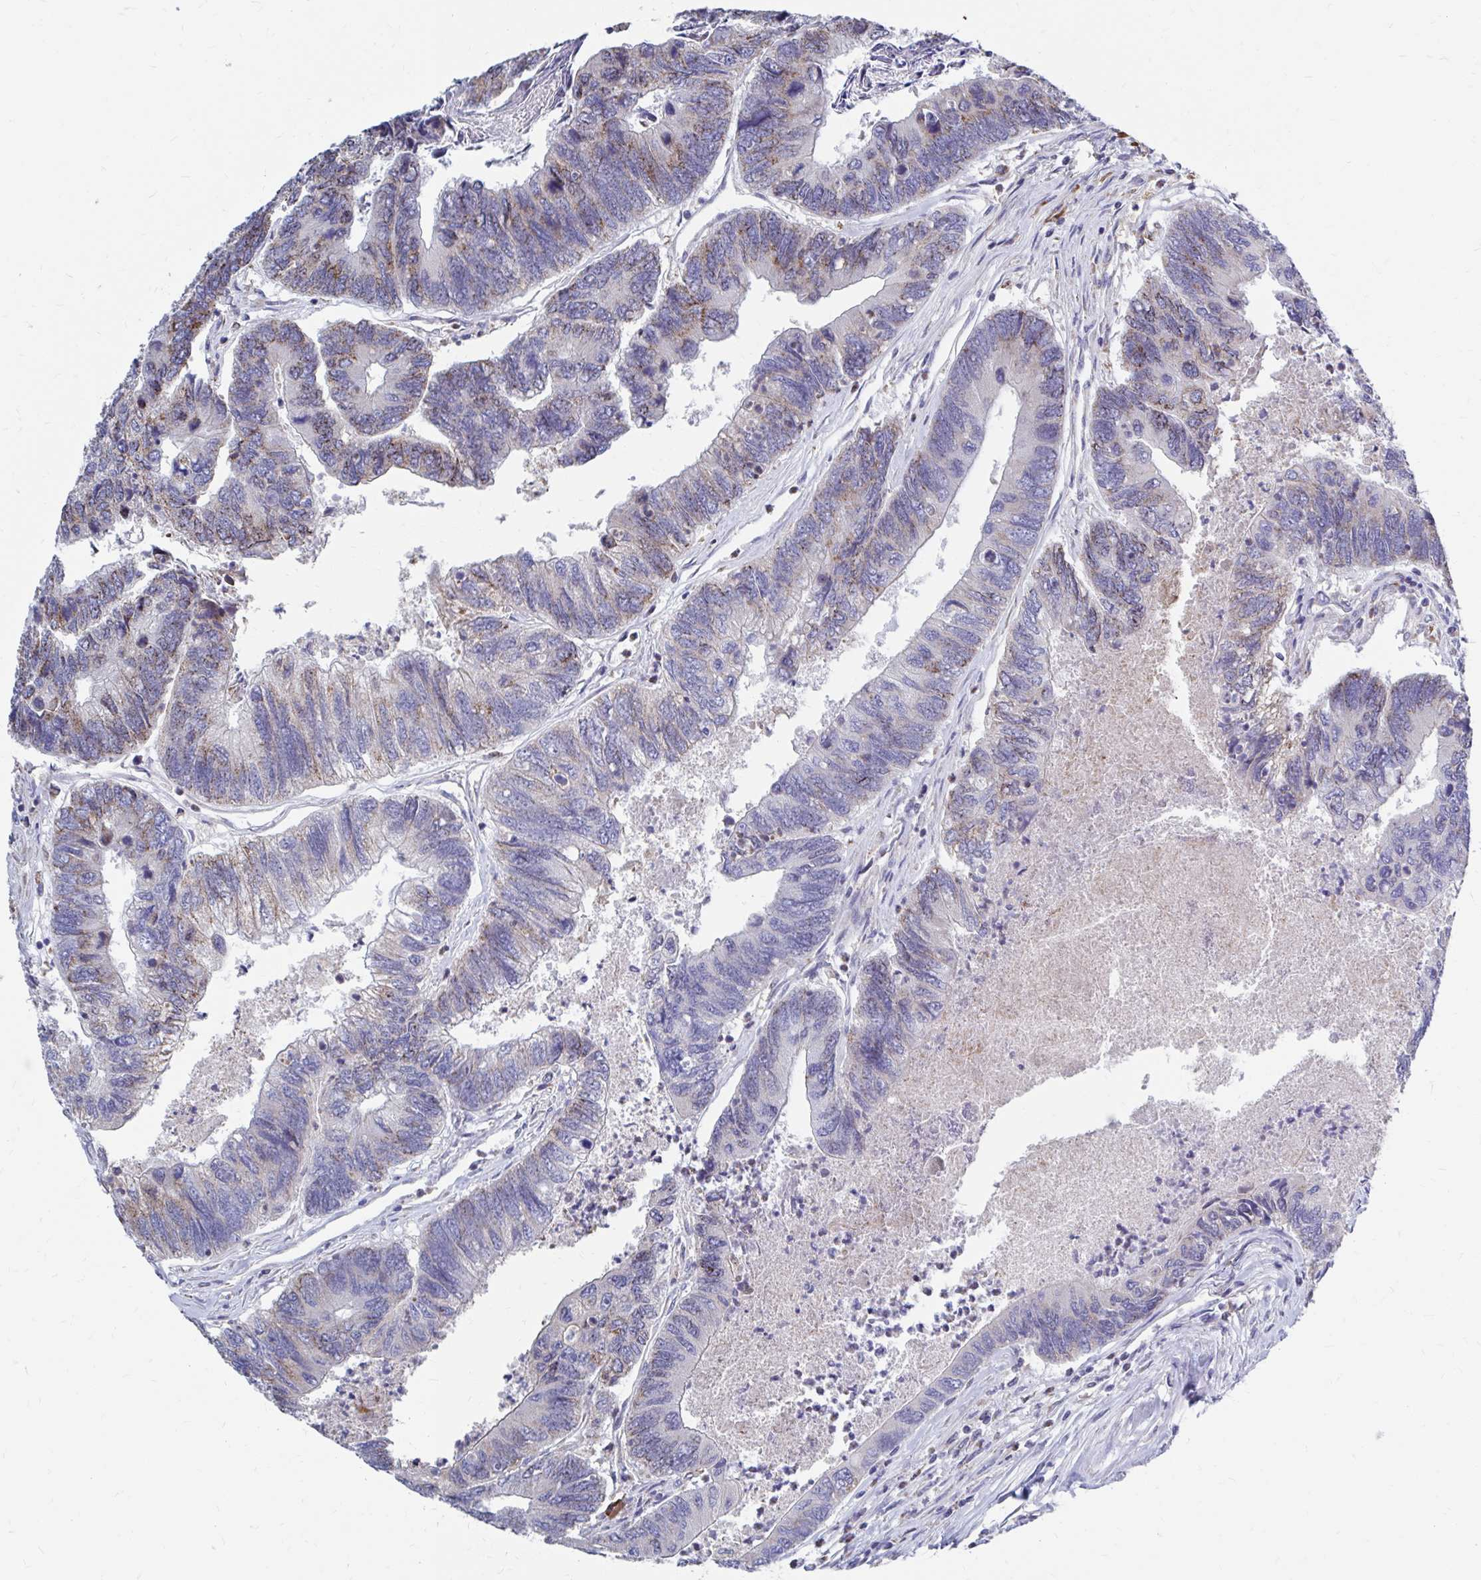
{"staining": {"intensity": "moderate", "quantity": "25%-75%", "location": "cytoplasmic/membranous"}, "tissue": "colorectal cancer", "cell_type": "Tumor cells", "image_type": "cancer", "snomed": [{"axis": "morphology", "description": "Adenocarcinoma, NOS"}, {"axis": "topography", "description": "Colon"}], "caption": "Moderate cytoplasmic/membranous expression is present in about 25%-75% of tumor cells in colorectal cancer (adenocarcinoma). Using DAB (3,3'-diaminobenzidine) (brown) and hematoxylin (blue) stains, captured at high magnification using brightfield microscopy.", "gene": "FKBP2", "patient": {"sex": "female", "age": 67}}